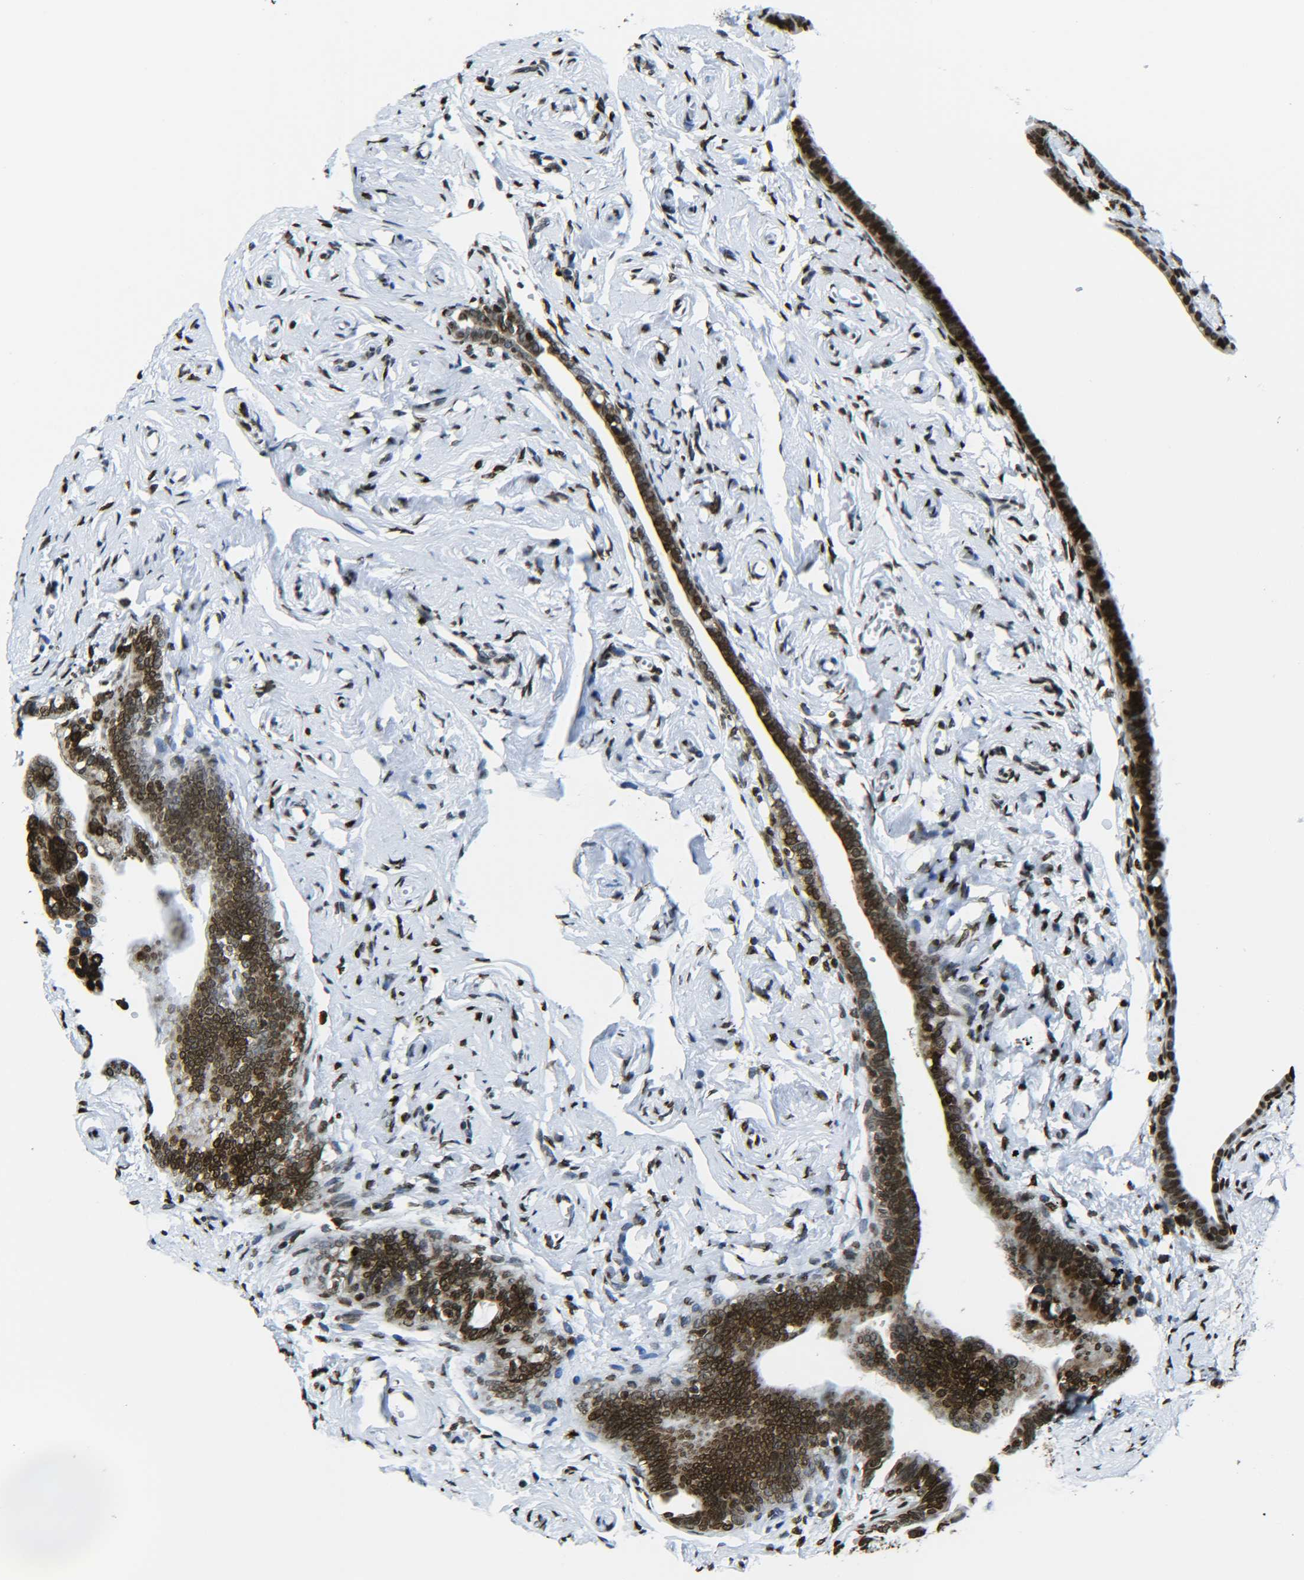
{"staining": {"intensity": "strong", "quantity": ">75%", "location": "nuclear"}, "tissue": "fallopian tube", "cell_type": "Glandular cells", "image_type": "normal", "snomed": [{"axis": "morphology", "description": "Normal tissue, NOS"}, {"axis": "topography", "description": "Fallopian tube"}], "caption": "Immunohistochemistry (IHC) of benign human fallopian tube demonstrates high levels of strong nuclear staining in about >75% of glandular cells.", "gene": "H2AX", "patient": {"sex": "female", "age": 71}}